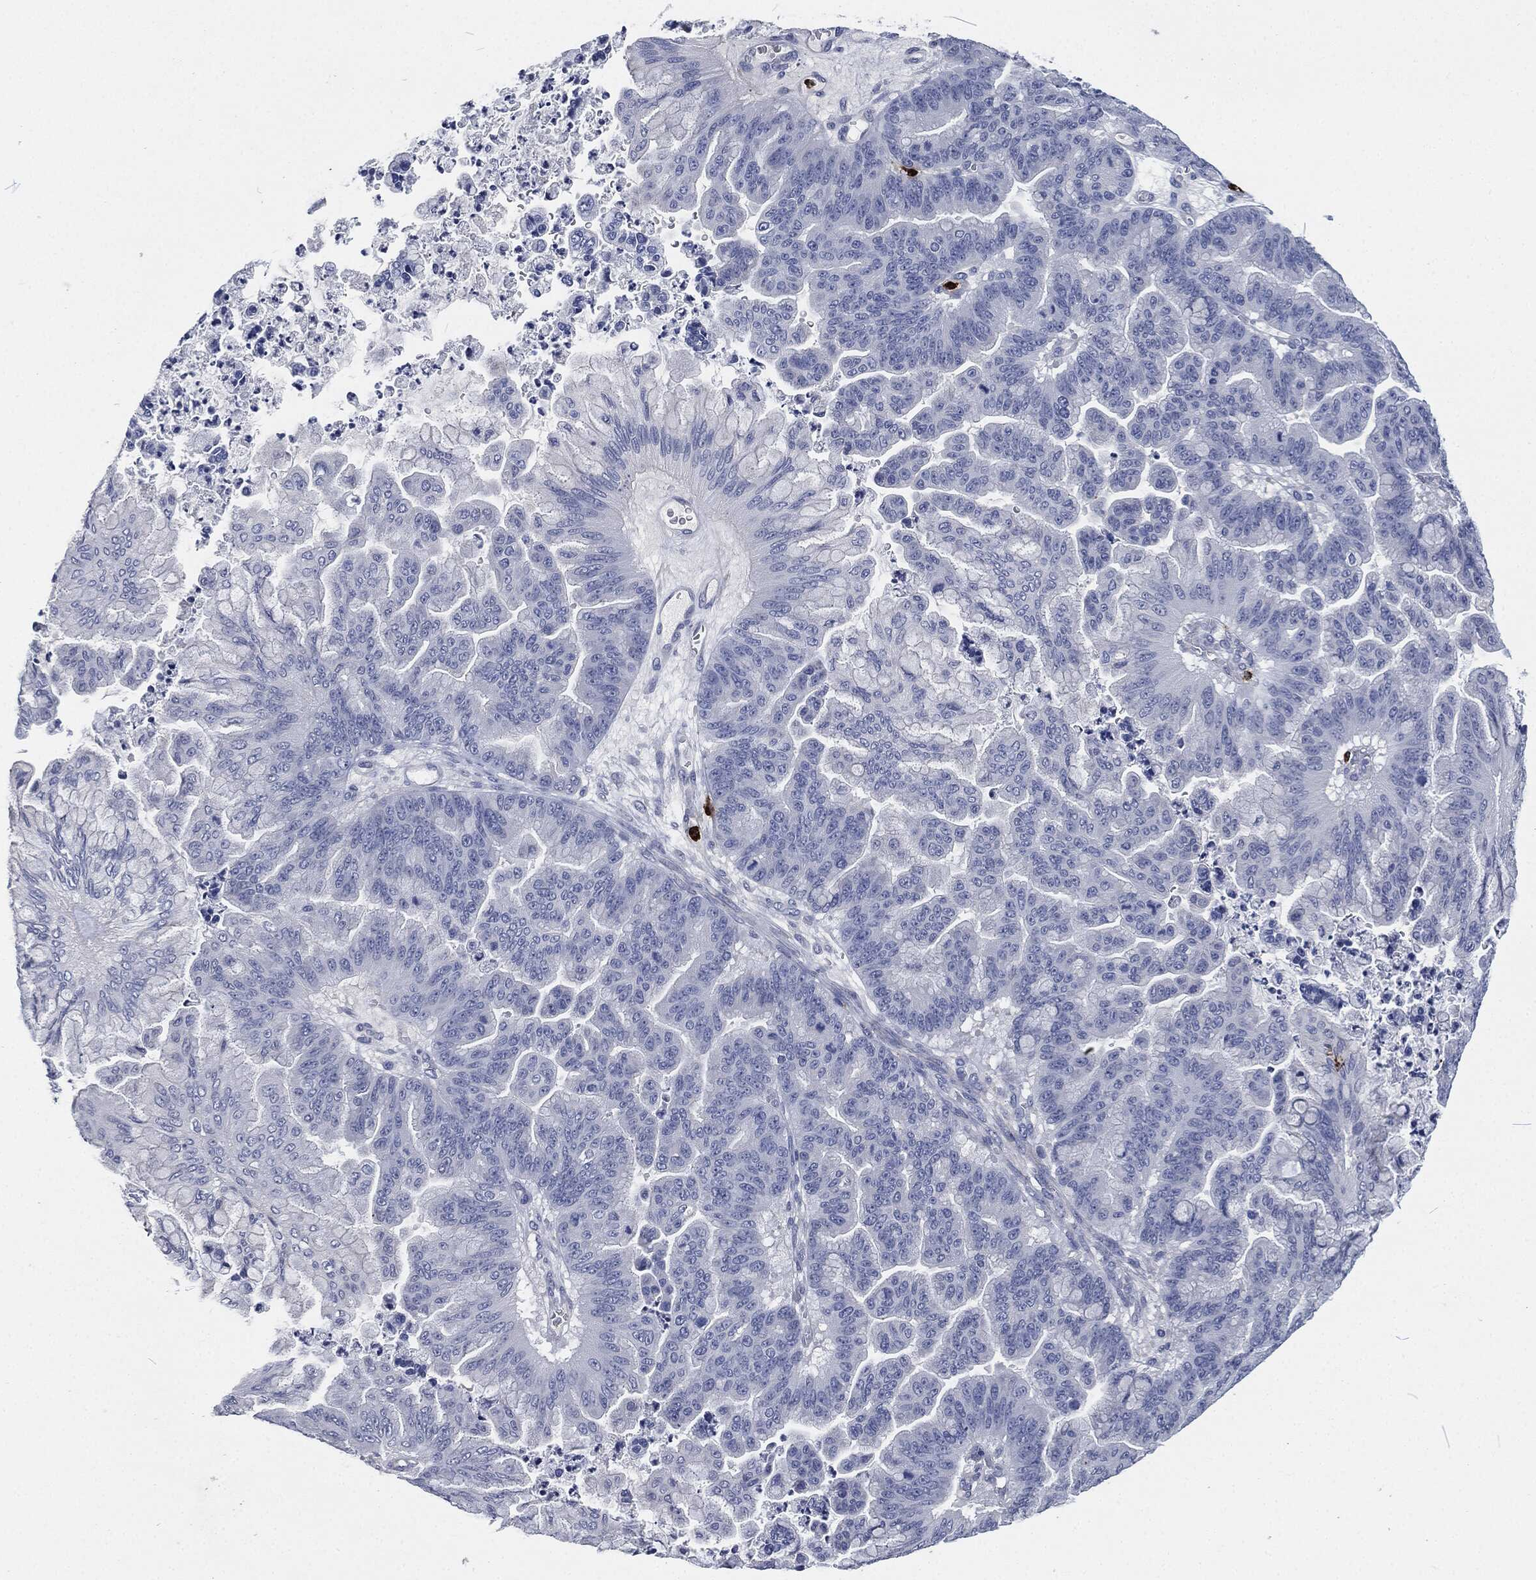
{"staining": {"intensity": "negative", "quantity": "none", "location": "none"}, "tissue": "ovarian cancer", "cell_type": "Tumor cells", "image_type": "cancer", "snomed": [{"axis": "morphology", "description": "Cystadenocarcinoma, mucinous, NOS"}, {"axis": "topography", "description": "Ovary"}], "caption": "Tumor cells show no significant expression in mucinous cystadenocarcinoma (ovarian). (DAB (3,3'-diaminobenzidine) immunohistochemistry, high magnification).", "gene": "MPO", "patient": {"sex": "female", "age": 67}}